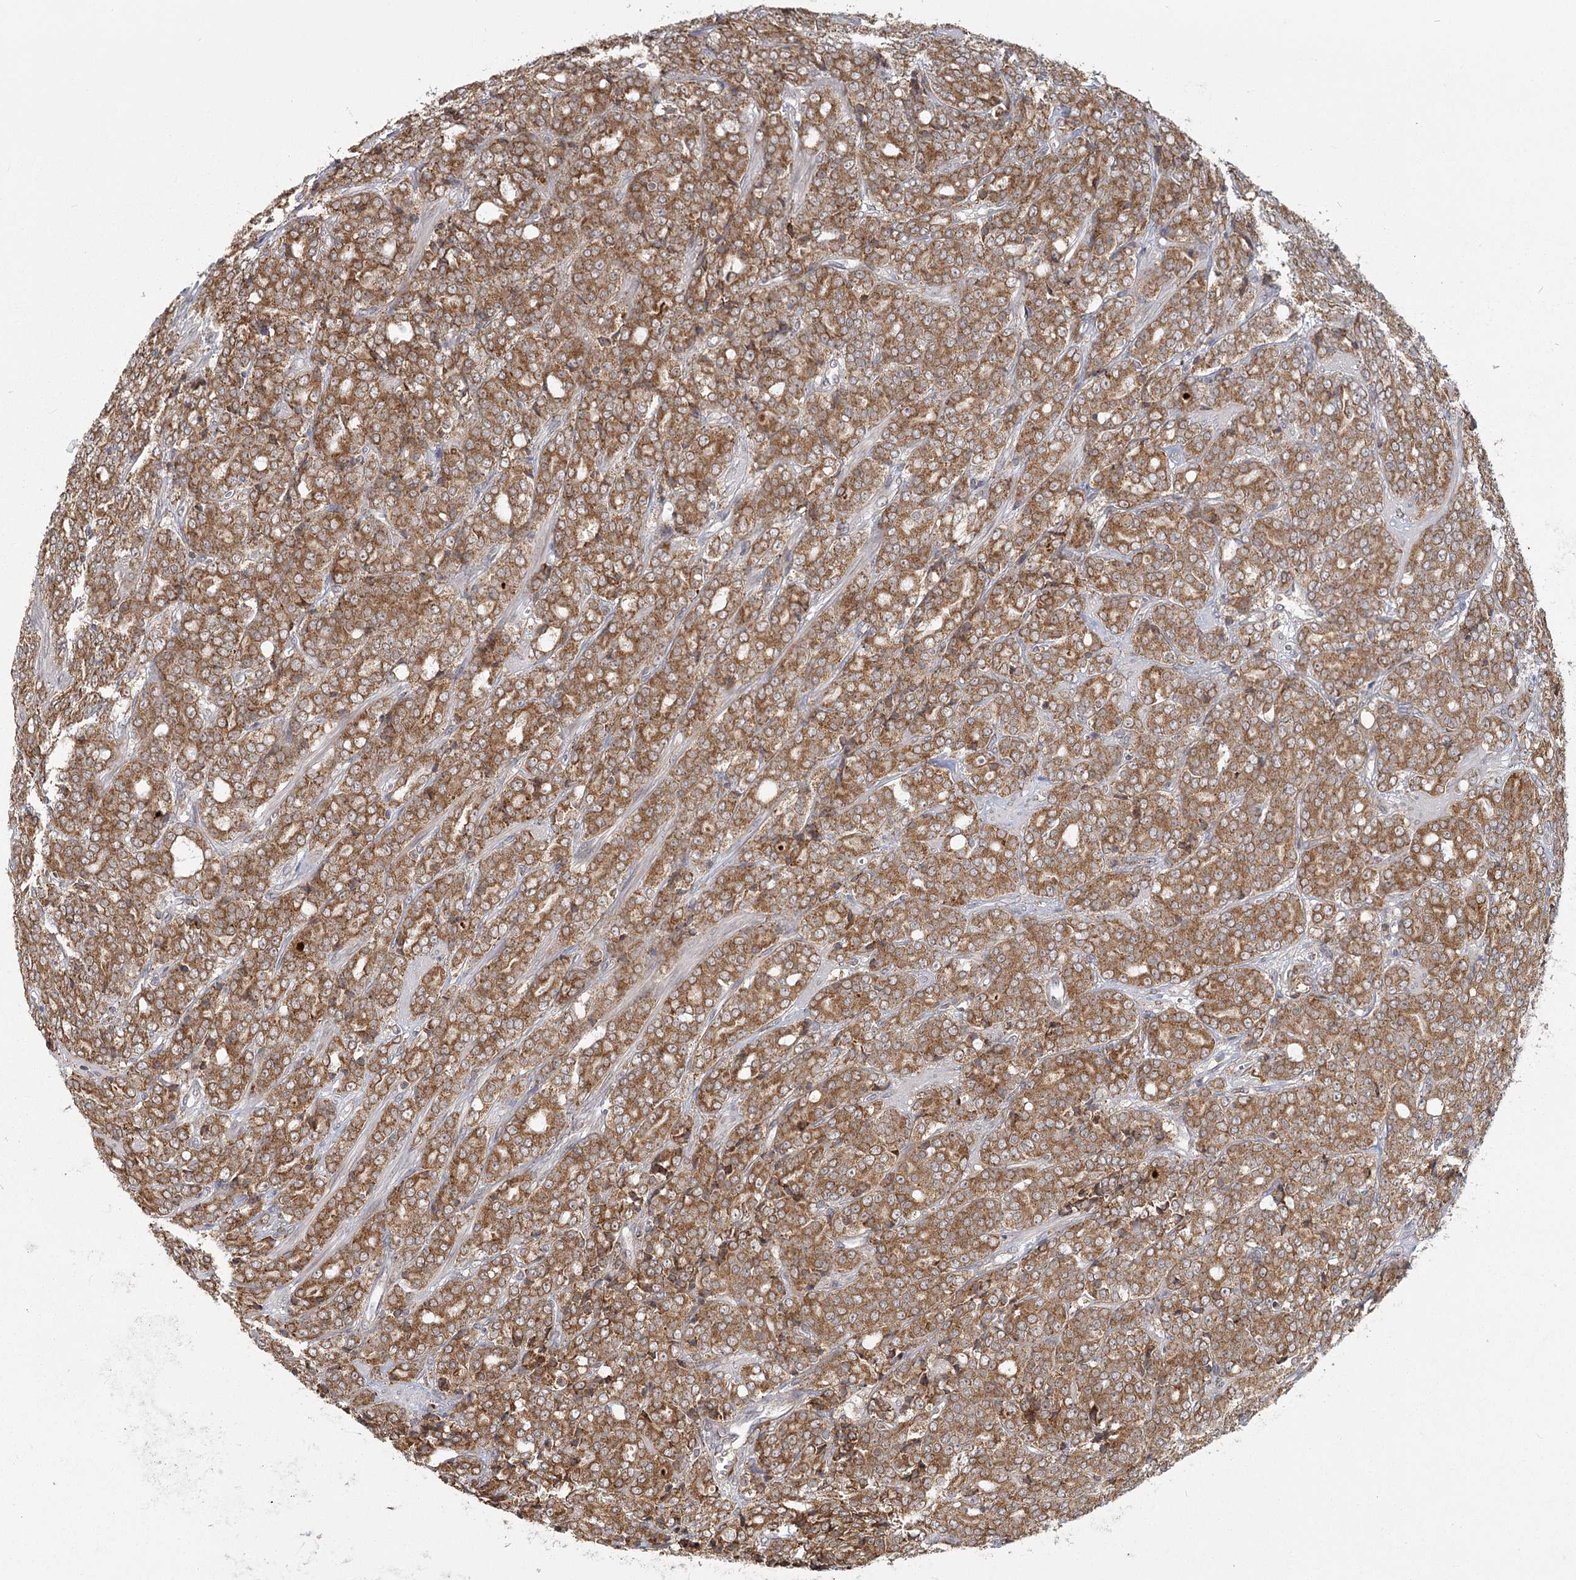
{"staining": {"intensity": "moderate", "quantity": ">75%", "location": "cytoplasmic/membranous"}, "tissue": "prostate cancer", "cell_type": "Tumor cells", "image_type": "cancer", "snomed": [{"axis": "morphology", "description": "Adenocarcinoma, High grade"}, {"axis": "topography", "description": "Prostate"}], "caption": "Approximately >75% of tumor cells in prostate adenocarcinoma (high-grade) reveal moderate cytoplasmic/membranous protein staining as visualized by brown immunohistochemical staining.", "gene": "LACTB", "patient": {"sex": "male", "age": 62}}